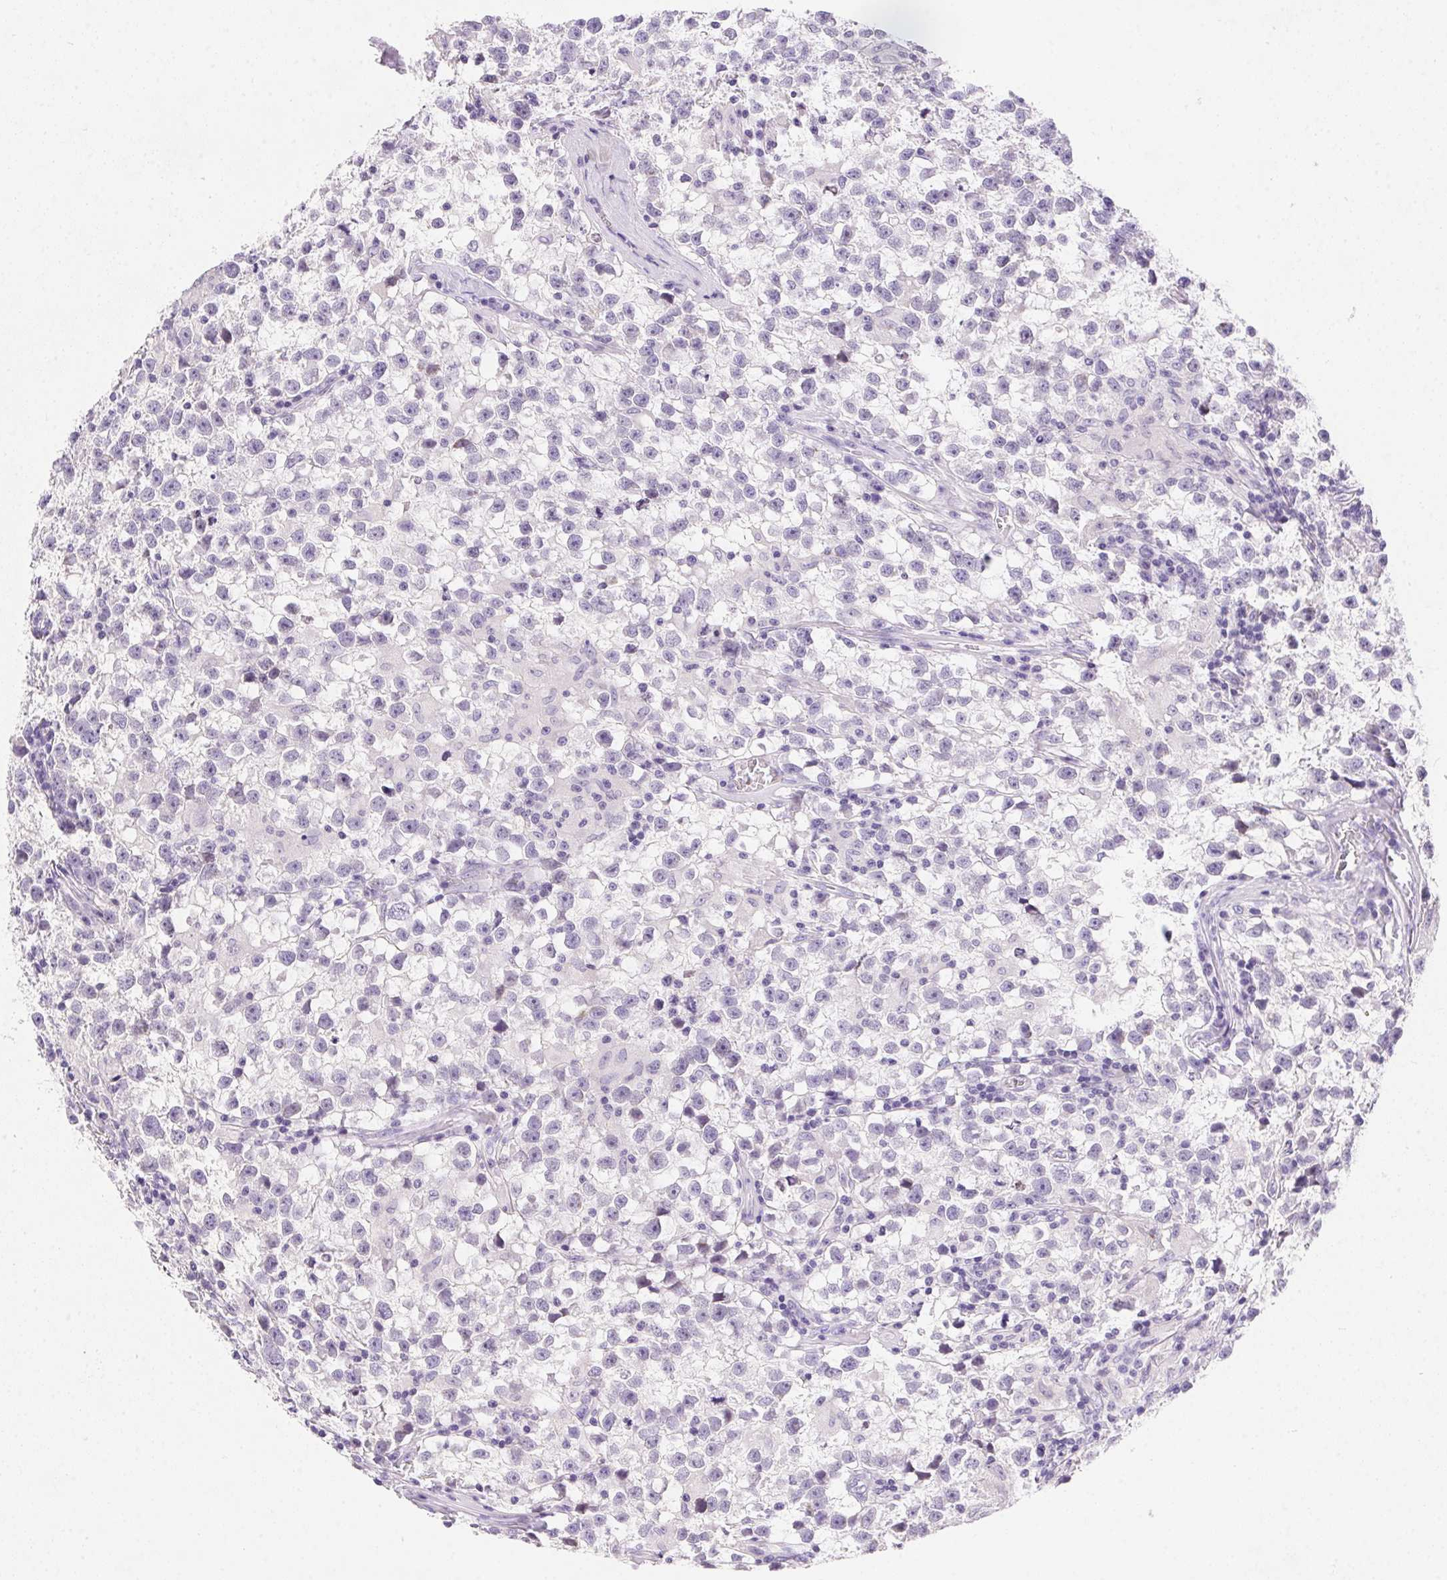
{"staining": {"intensity": "negative", "quantity": "none", "location": "none"}, "tissue": "testis cancer", "cell_type": "Tumor cells", "image_type": "cancer", "snomed": [{"axis": "morphology", "description": "Seminoma, NOS"}, {"axis": "topography", "description": "Testis"}], "caption": "Immunohistochemical staining of testis seminoma displays no significant expression in tumor cells.", "gene": "SSTR4", "patient": {"sex": "male", "age": 31}}